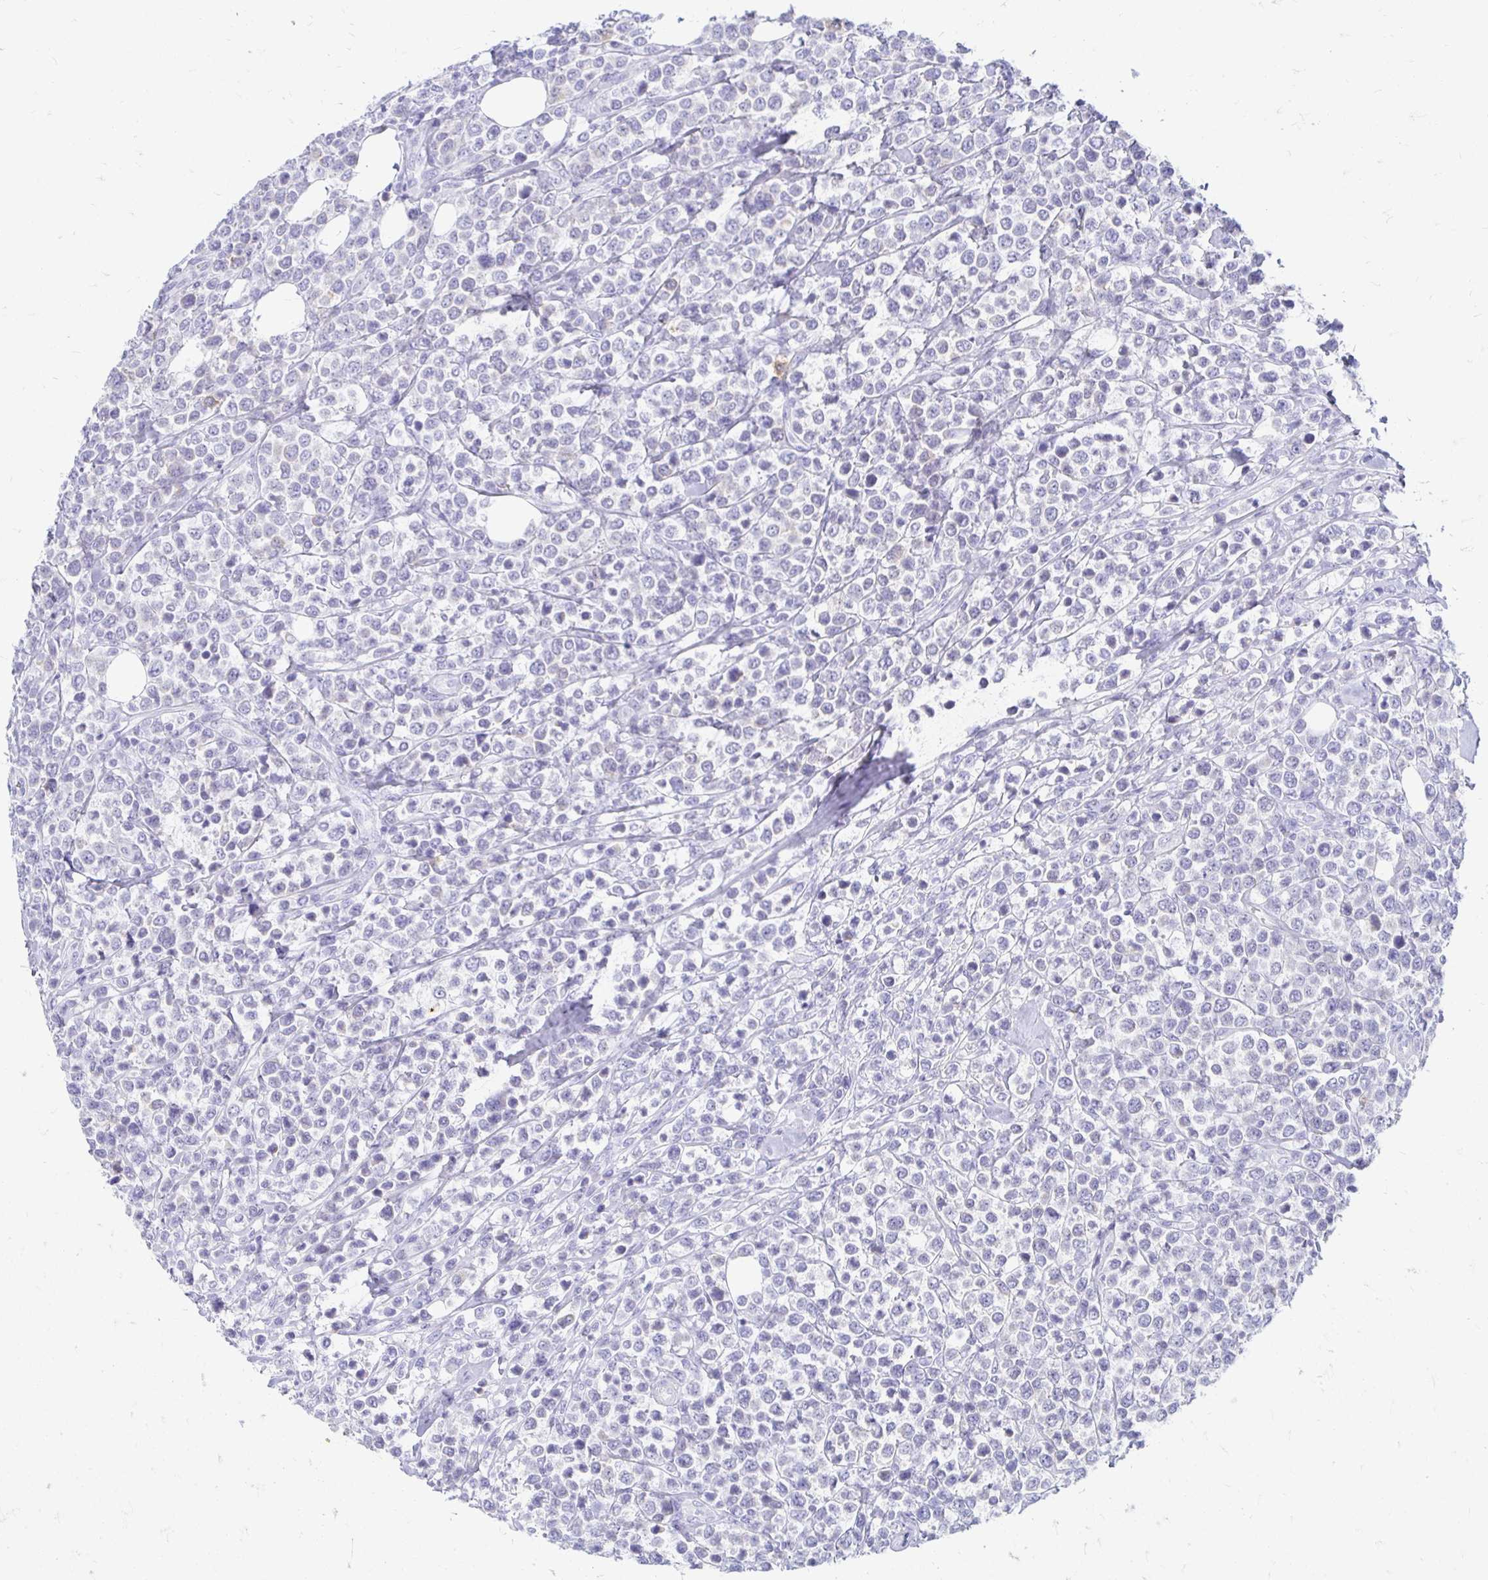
{"staining": {"intensity": "negative", "quantity": "none", "location": "none"}, "tissue": "lymphoma", "cell_type": "Tumor cells", "image_type": "cancer", "snomed": [{"axis": "morphology", "description": "Malignant lymphoma, non-Hodgkin's type, High grade"}, {"axis": "topography", "description": "Soft tissue"}], "caption": "High magnification brightfield microscopy of high-grade malignant lymphoma, non-Hodgkin's type stained with DAB (3,3'-diaminobenzidine) (brown) and counterstained with hematoxylin (blue): tumor cells show no significant positivity.", "gene": "PEG10", "patient": {"sex": "female", "age": 56}}